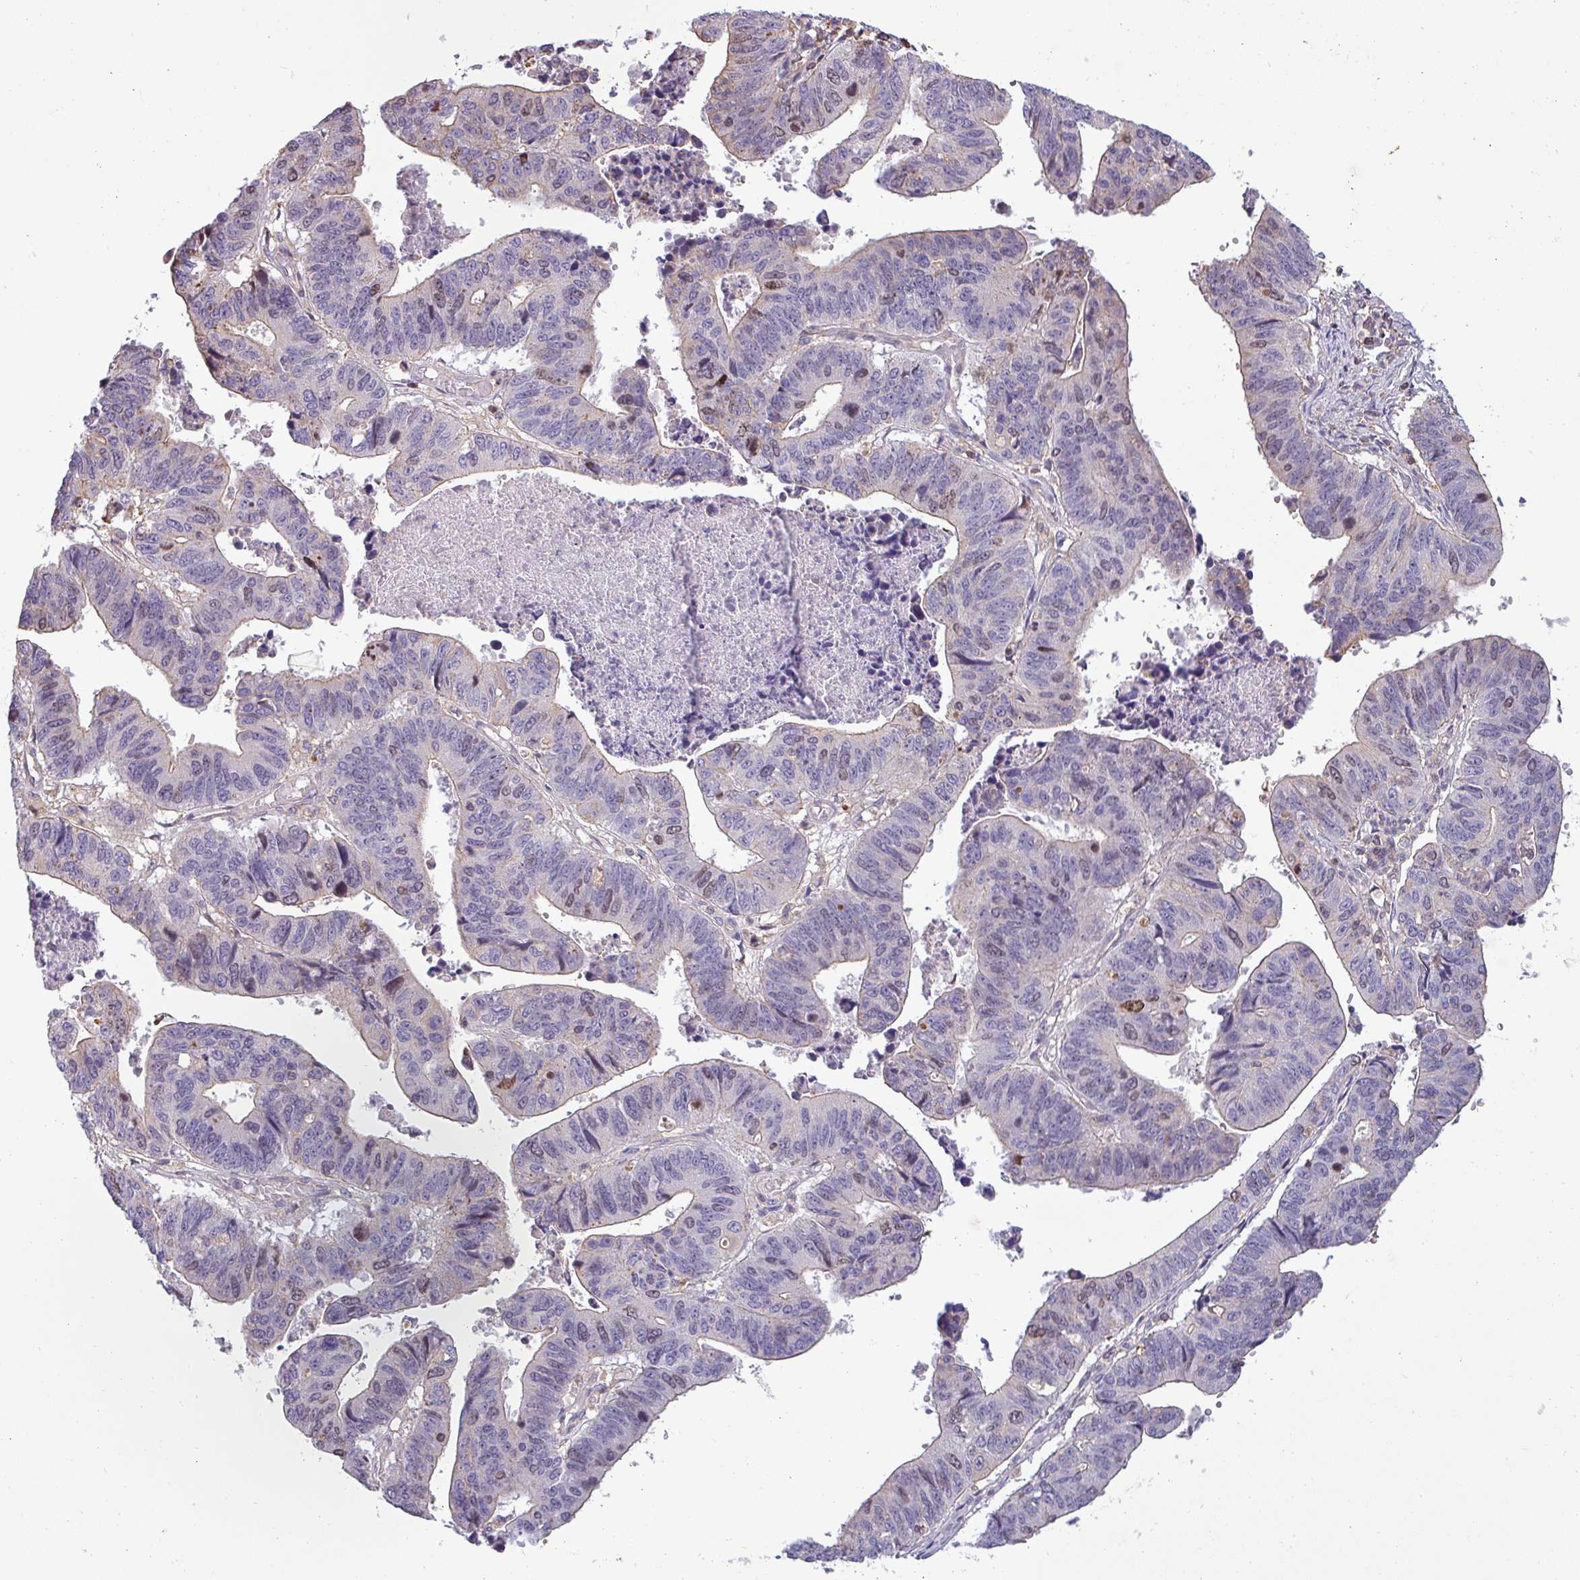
{"staining": {"intensity": "negative", "quantity": "none", "location": "none"}, "tissue": "stomach cancer", "cell_type": "Tumor cells", "image_type": "cancer", "snomed": [{"axis": "morphology", "description": "Adenocarcinoma, NOS"}, {"axis": "topography", "description": "Stomach"}], "caption": "Protein analysis of stomach cancer demonstrates no significant positivity in tumor cells.", "gene": "ZNF835", "patient": {"sex": "male", "age": 59}}